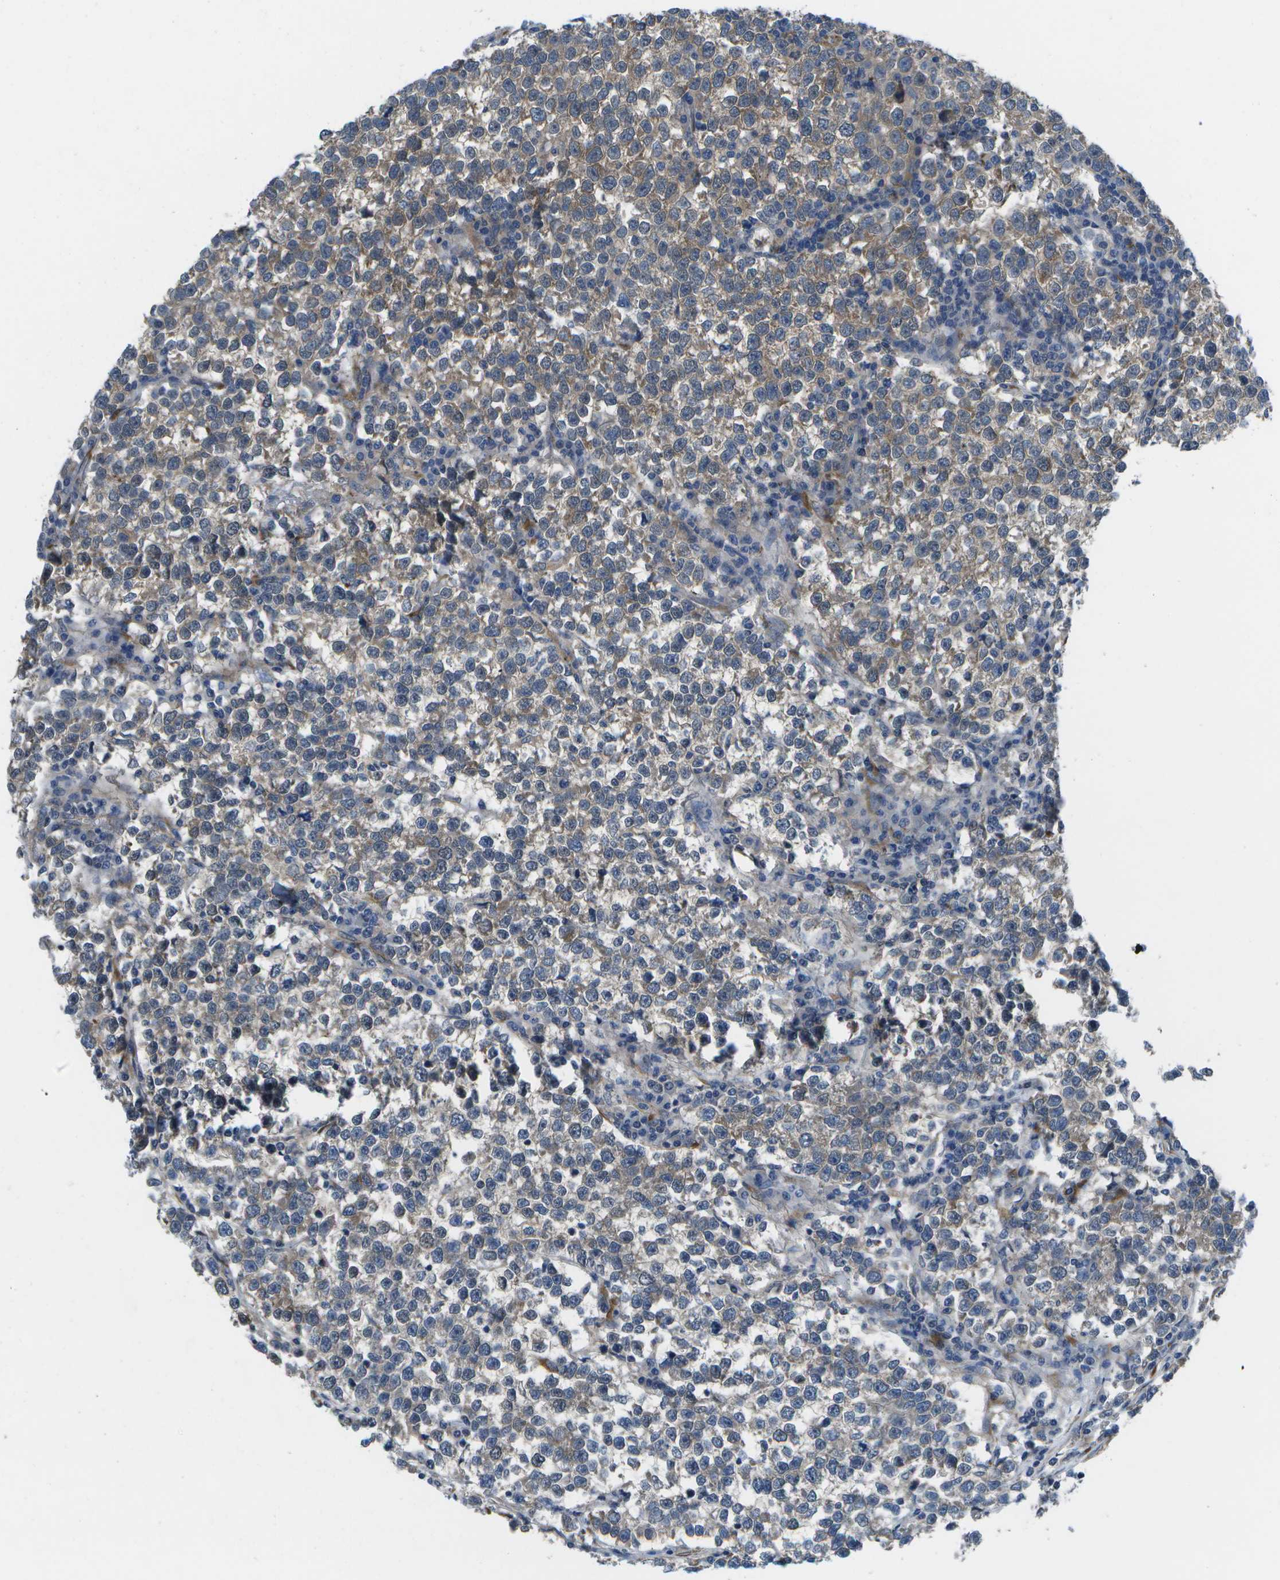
{"staining": {"intensity": "weak", "quantity": "25%-75%", "location": "cytoplasmic/membranous"}, "tissue": "testis cancer", "cell_type": "Tumor cells", "image_type": "cancer", "snomed": [{"axis": "morphology", "description": "Normal tissue, NOS"}, {"axis": "morphology", "description": "Seminoma, NOS"}, {"axis": "topography", "description": "Testis"}], "caption": "A low amount of weak cytoplasmic/membranous staining is appreciated in about 25%-75% of tumor cells in testis cancer tissue. (Stains: DAB in brown, nuclei in blue, Microscopy: brightfield microscopy at high magnification).", "gene": "P3H1", "patient": {"sex": "male", "age": 43}}